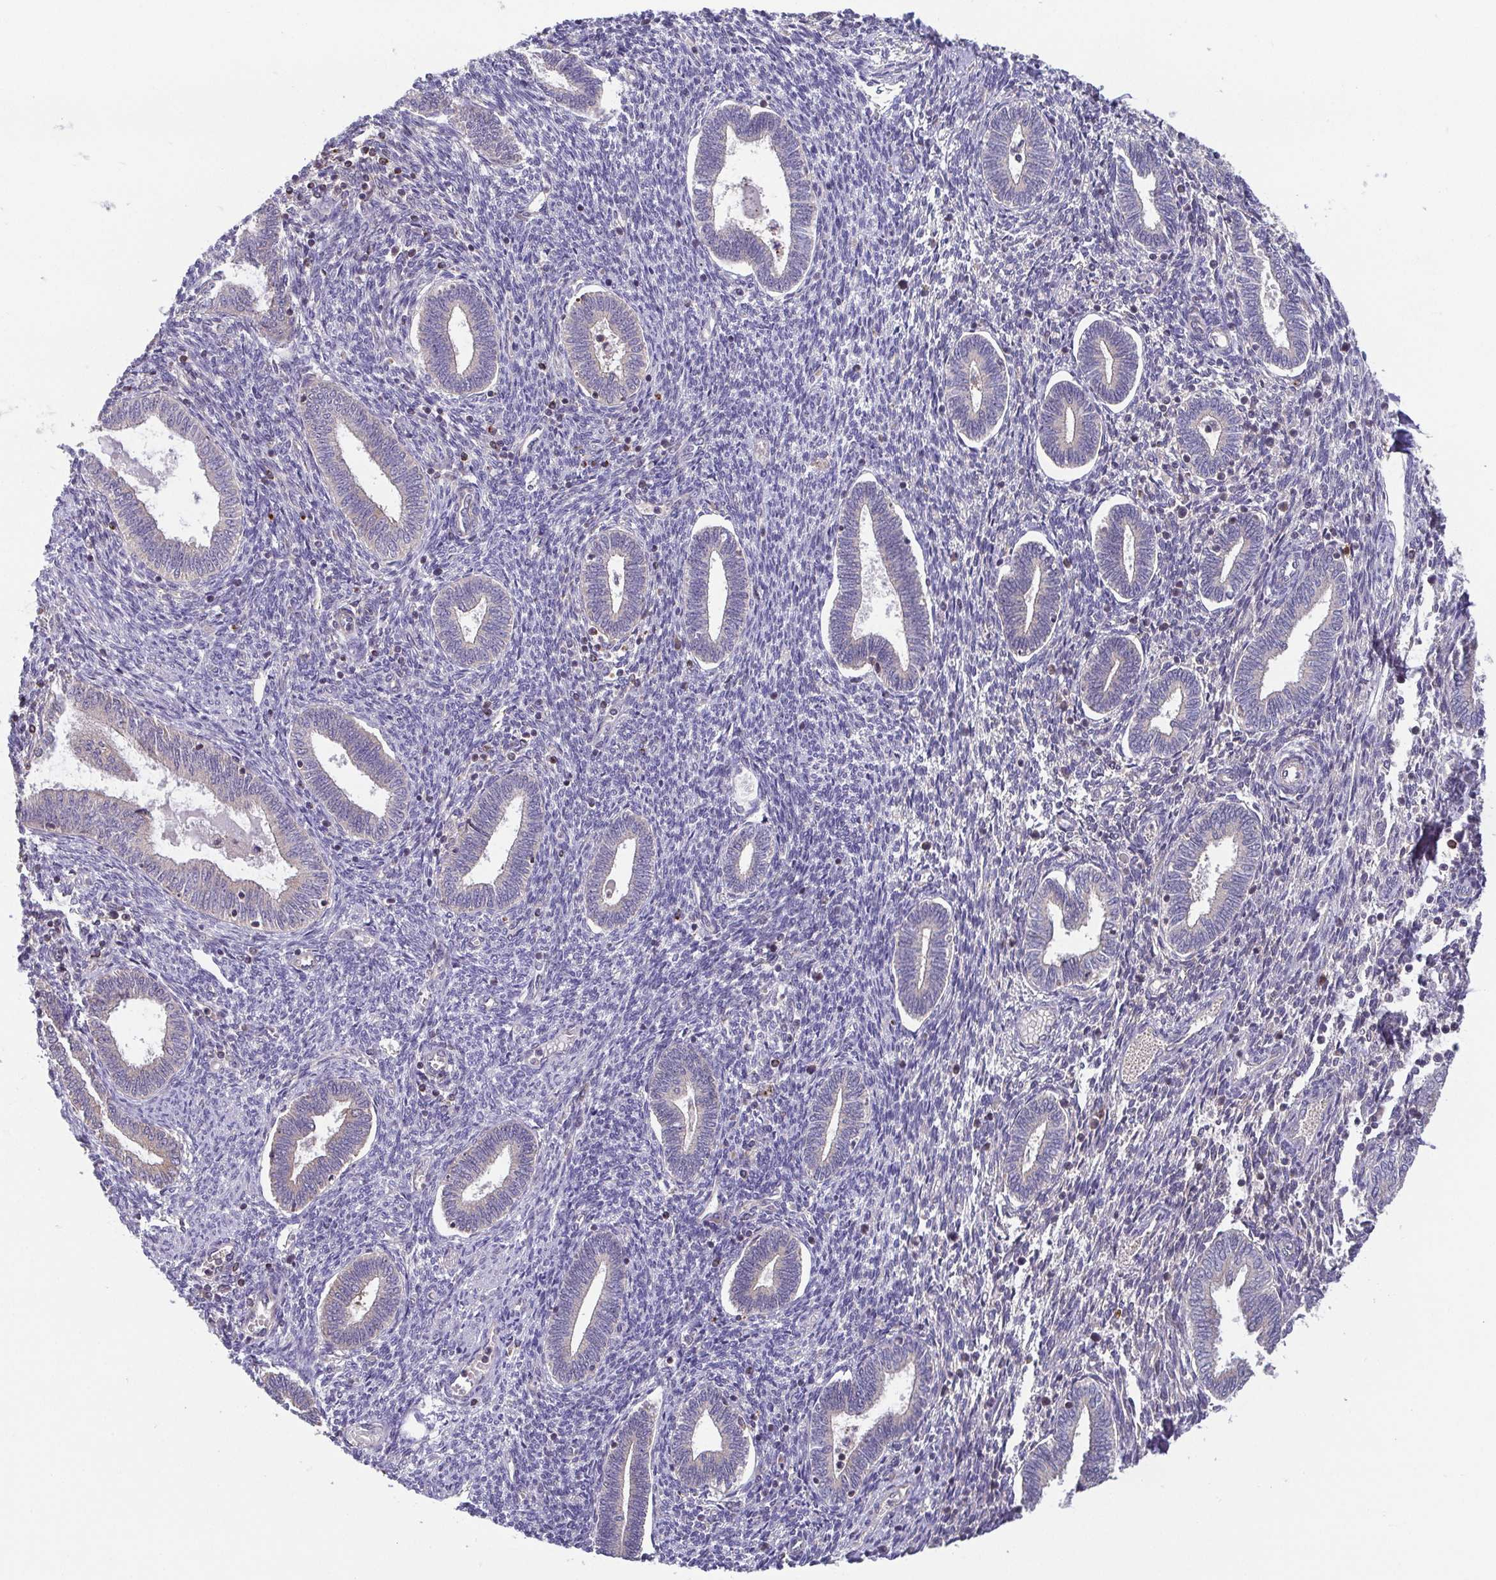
{"staining": {"intensity": "negative", "quantity": "none", "location": "none"}, "tissue": "endometrium", "cell_type": "Cells in endometrial stroma", "image_type": "normal", "snomed": [{"axis": "morphology", "description": "Normal tissue, NOS"}, {"axis": "topography", "description": "Endometrium"}], "caption": "An immunohistochemistry (IHC) image of benign endometrium is shown. There is no staining in cells in endometrial stroma of endometrium.", "gene": "OSBPL7", "patient": {"sex": "female", "age": 42}}